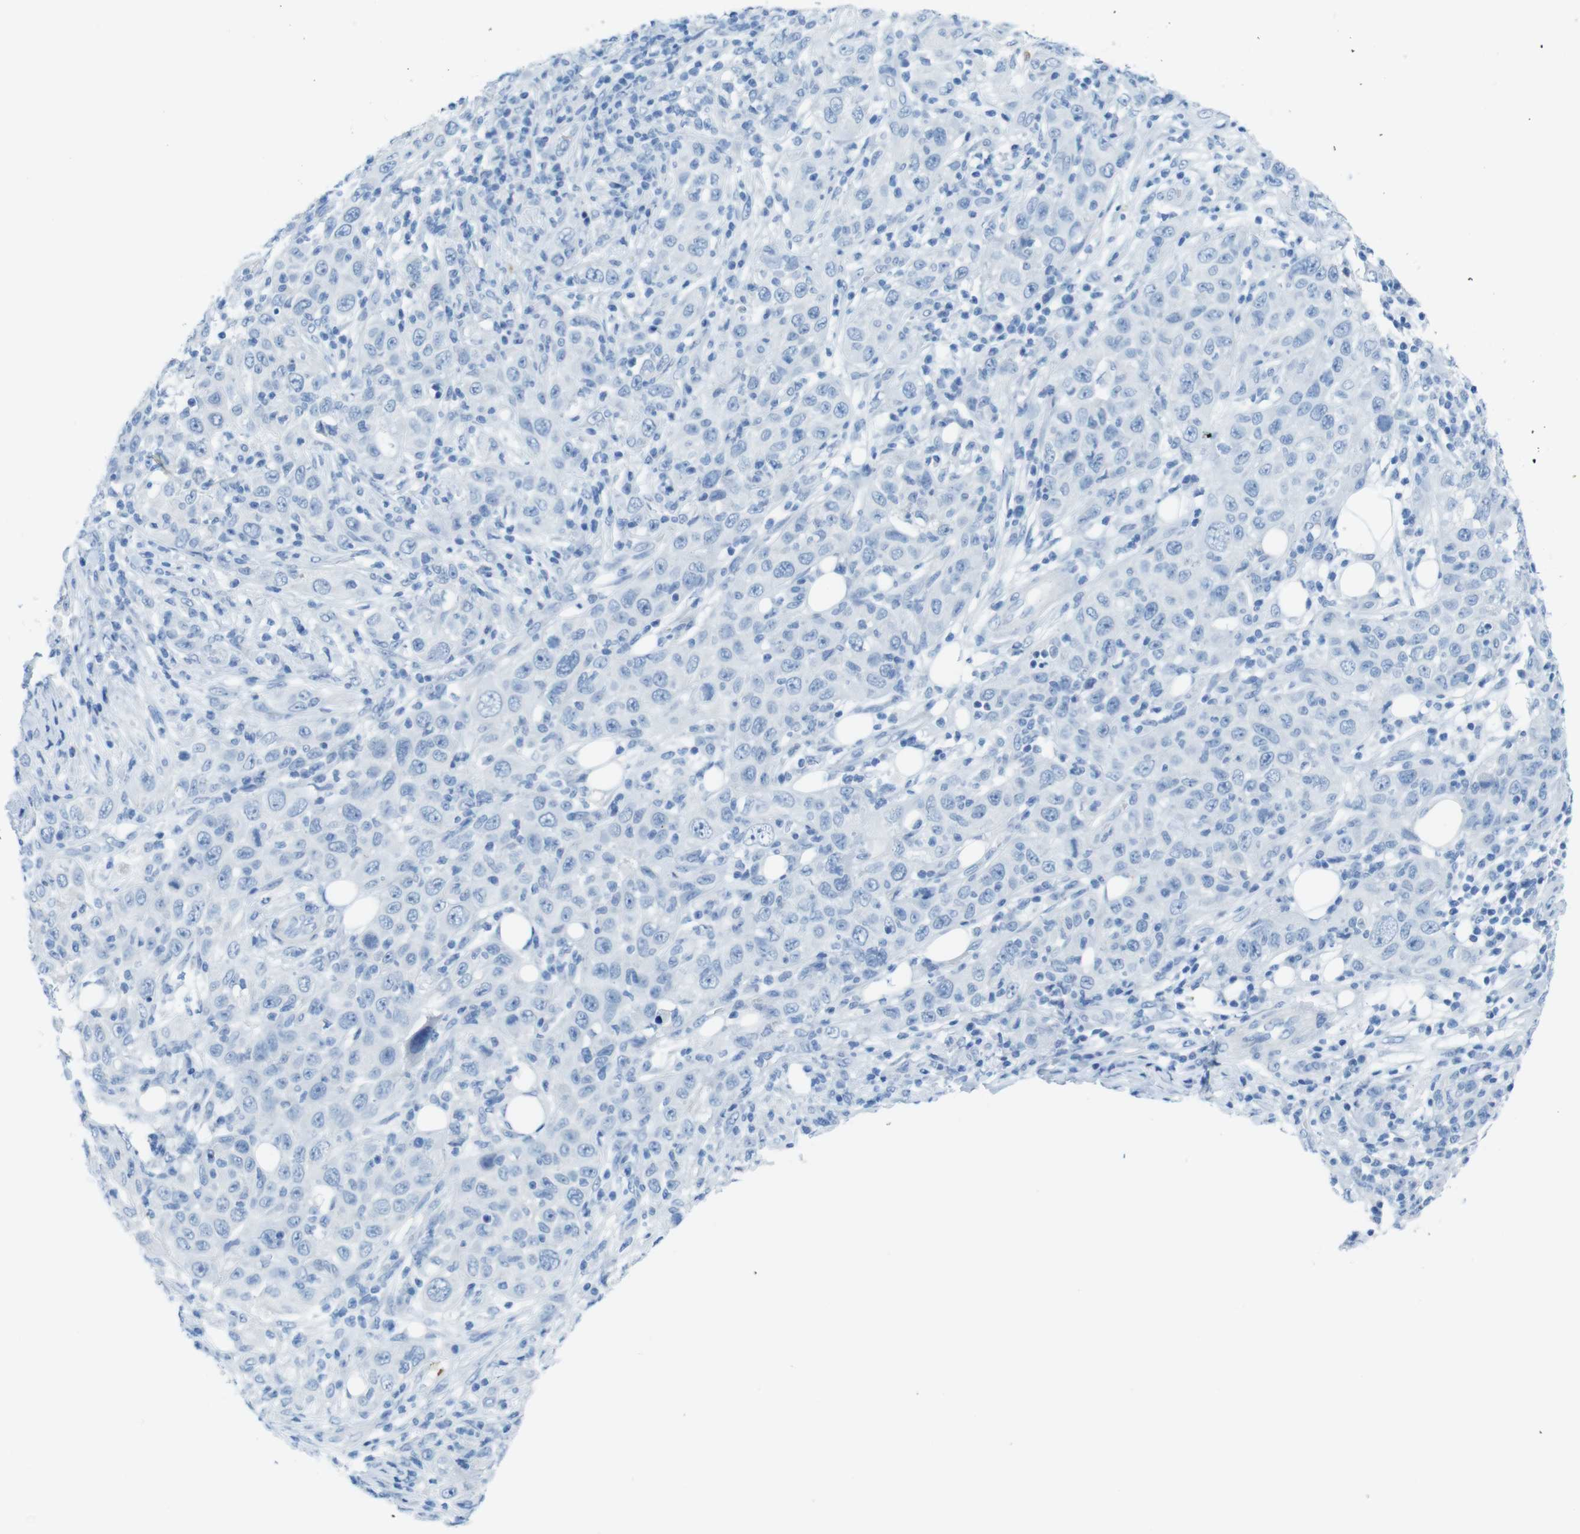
{"staining": {"intensity": "negative", "quantity": "none", "location": "none"}, "tissue": "skin cancer", "cell_type": "Tumor cells", "image_type": "cancer", "snomed": [{"axis": "morphology", "description": "Squamous cell carcinoma, NOS"}, {"axis": "topography", "description": "Skin"}], "caption": "Squamous cell carcinoma (skin) stained for a protein using immunohistochemistry (IHC) exhibits no expression tumor cells.", "gene": "GAP43", "patient": {"sex": "female", "age": 88}}